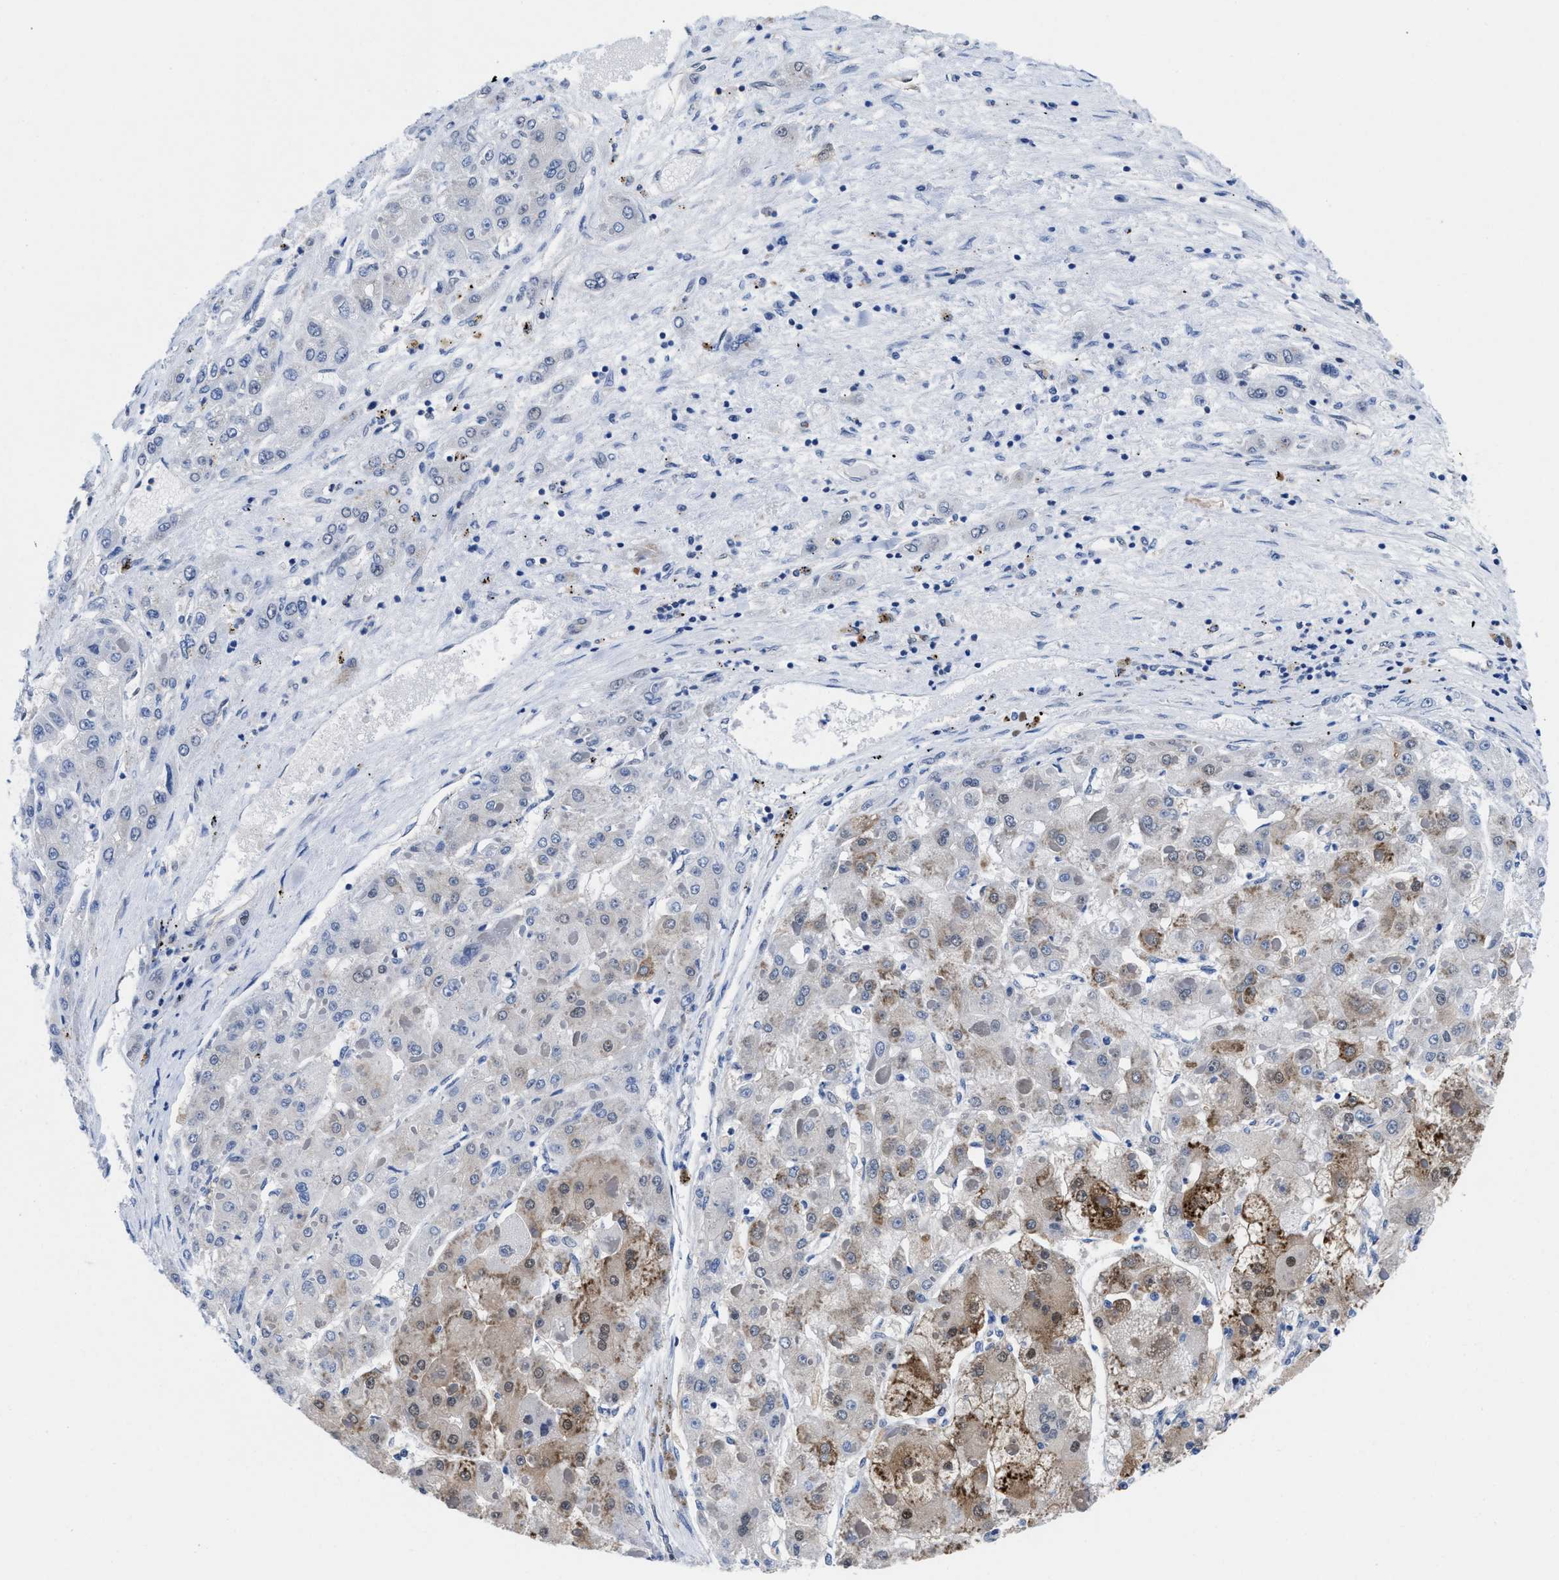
{"staining": {"intensity": "moderate", "quantity": ">75%", "location": "cytoplasmic/membranous"}, "tissue": "liver cancer", "cell_type": "Tumor cells", "image_type": "cancer", "snomed": [{"axis": "morphology", "description": "Carcinoma, Hepatocellular, NOS"}, {"axis": "topography", "description": "Liver"}], "caption": "Immunohistochemistry (IHC) of human liver cancer (hepatocellular carcinoma) shows medium levels of moderate cytoplasmic/membranous positivity in approximately >75% of tumor cells. (DAB (3,3'-diaminobenzidine) IHC with brightfield microscopy, high magnification).", "gene": "ACLY", "patient": {"sex": "female", "age": 73}}